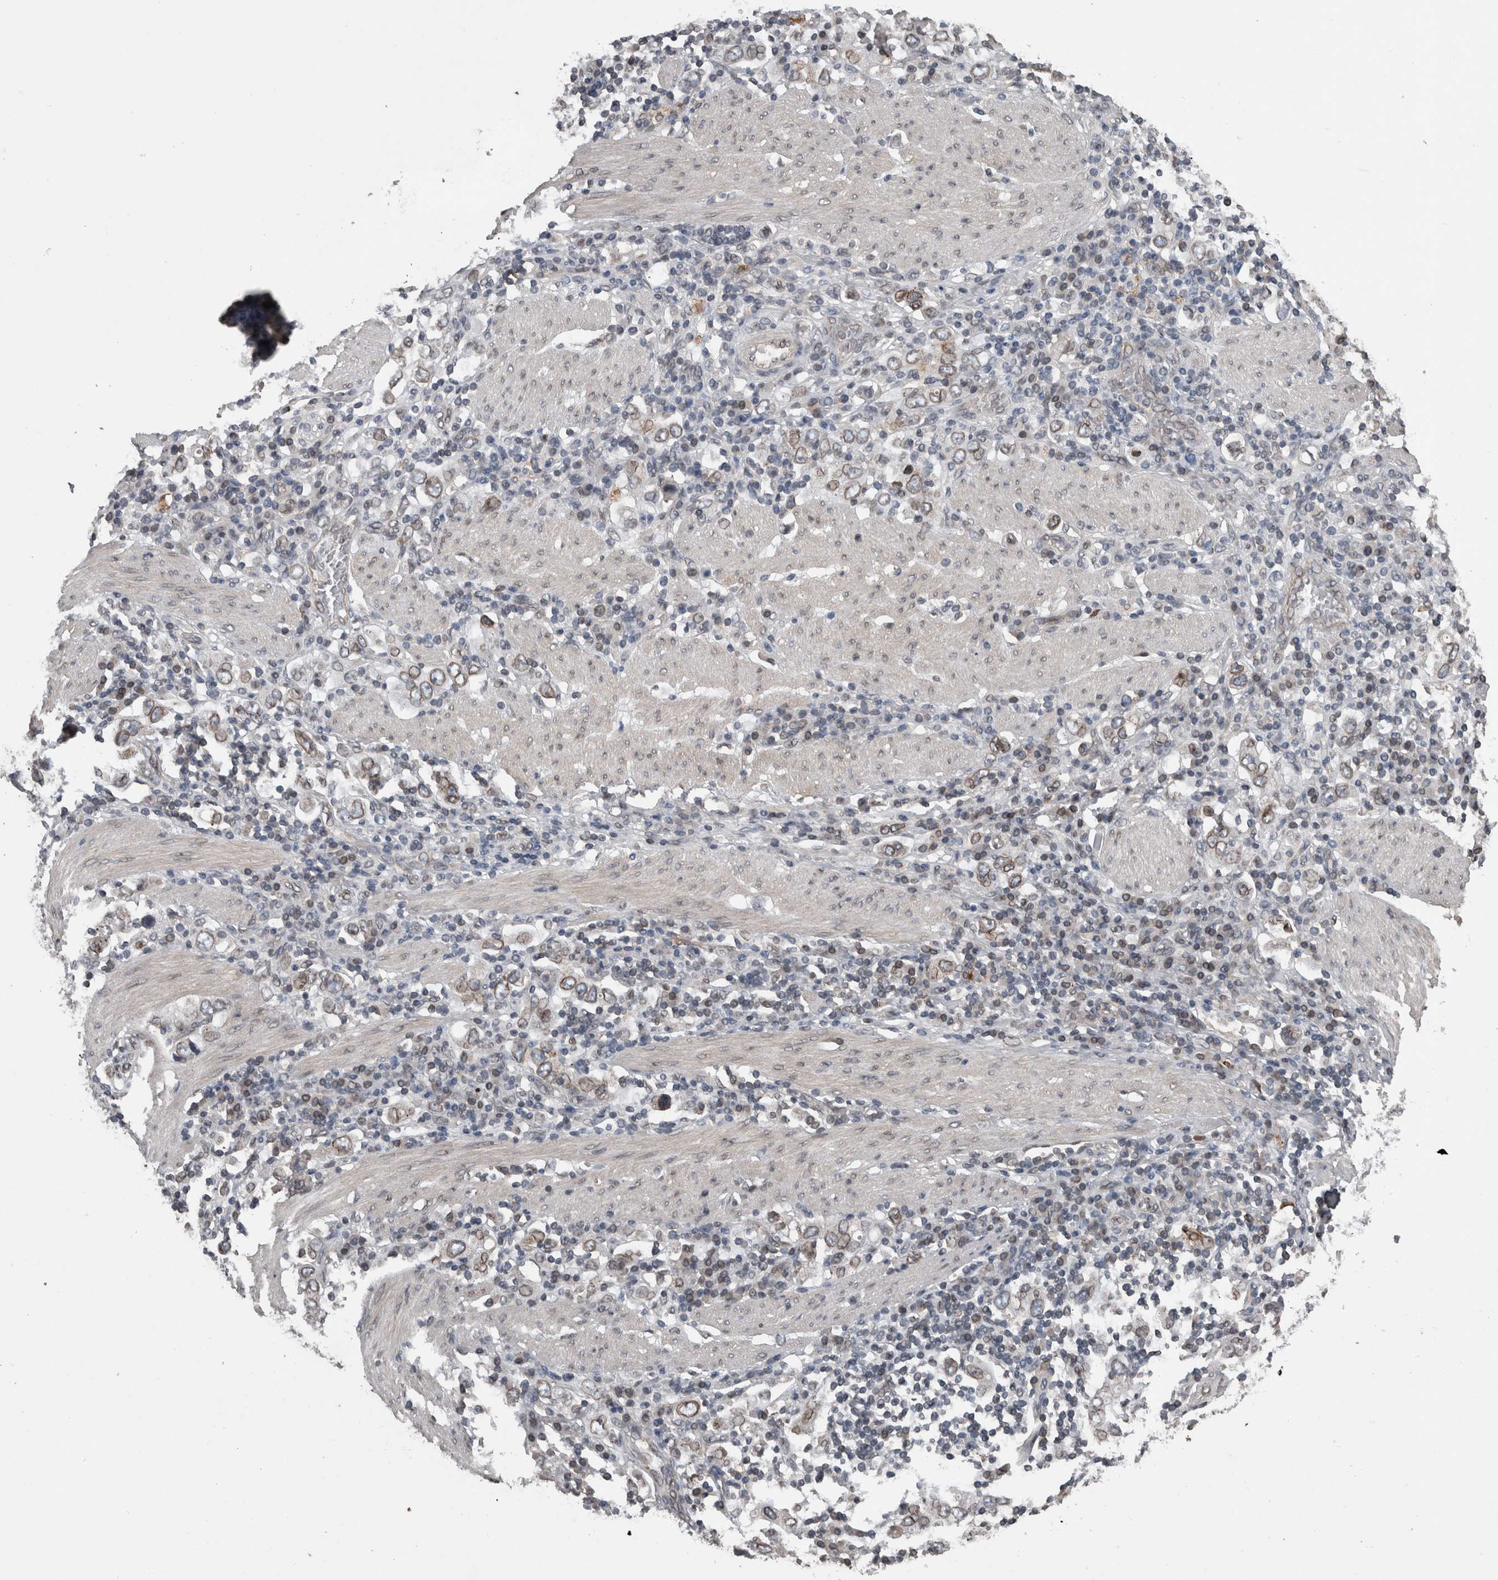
{"staining": {"intensity": "moderate", "quantity": ">75%", "location": "cytoplasmic/membranous,nuclear"}, "tissue": "stomach cancer", "cell_type": "Tumor cells", "image_type": "cancer", "snomed": [{"axis": "morphology", "description": "Adenocarcinoma, NOS"}, {"axis": "topography", "description": "Stomach, upper"}], "caption": "Immunohistochemical staining of stomach adenocarcinoma reveals moderate cytoplasmic/membranous and nuclear protein expression in approximately >75% of tumor cells.", "gene": "RANBP2", "patient": {"sex": "male", "age": 62}}